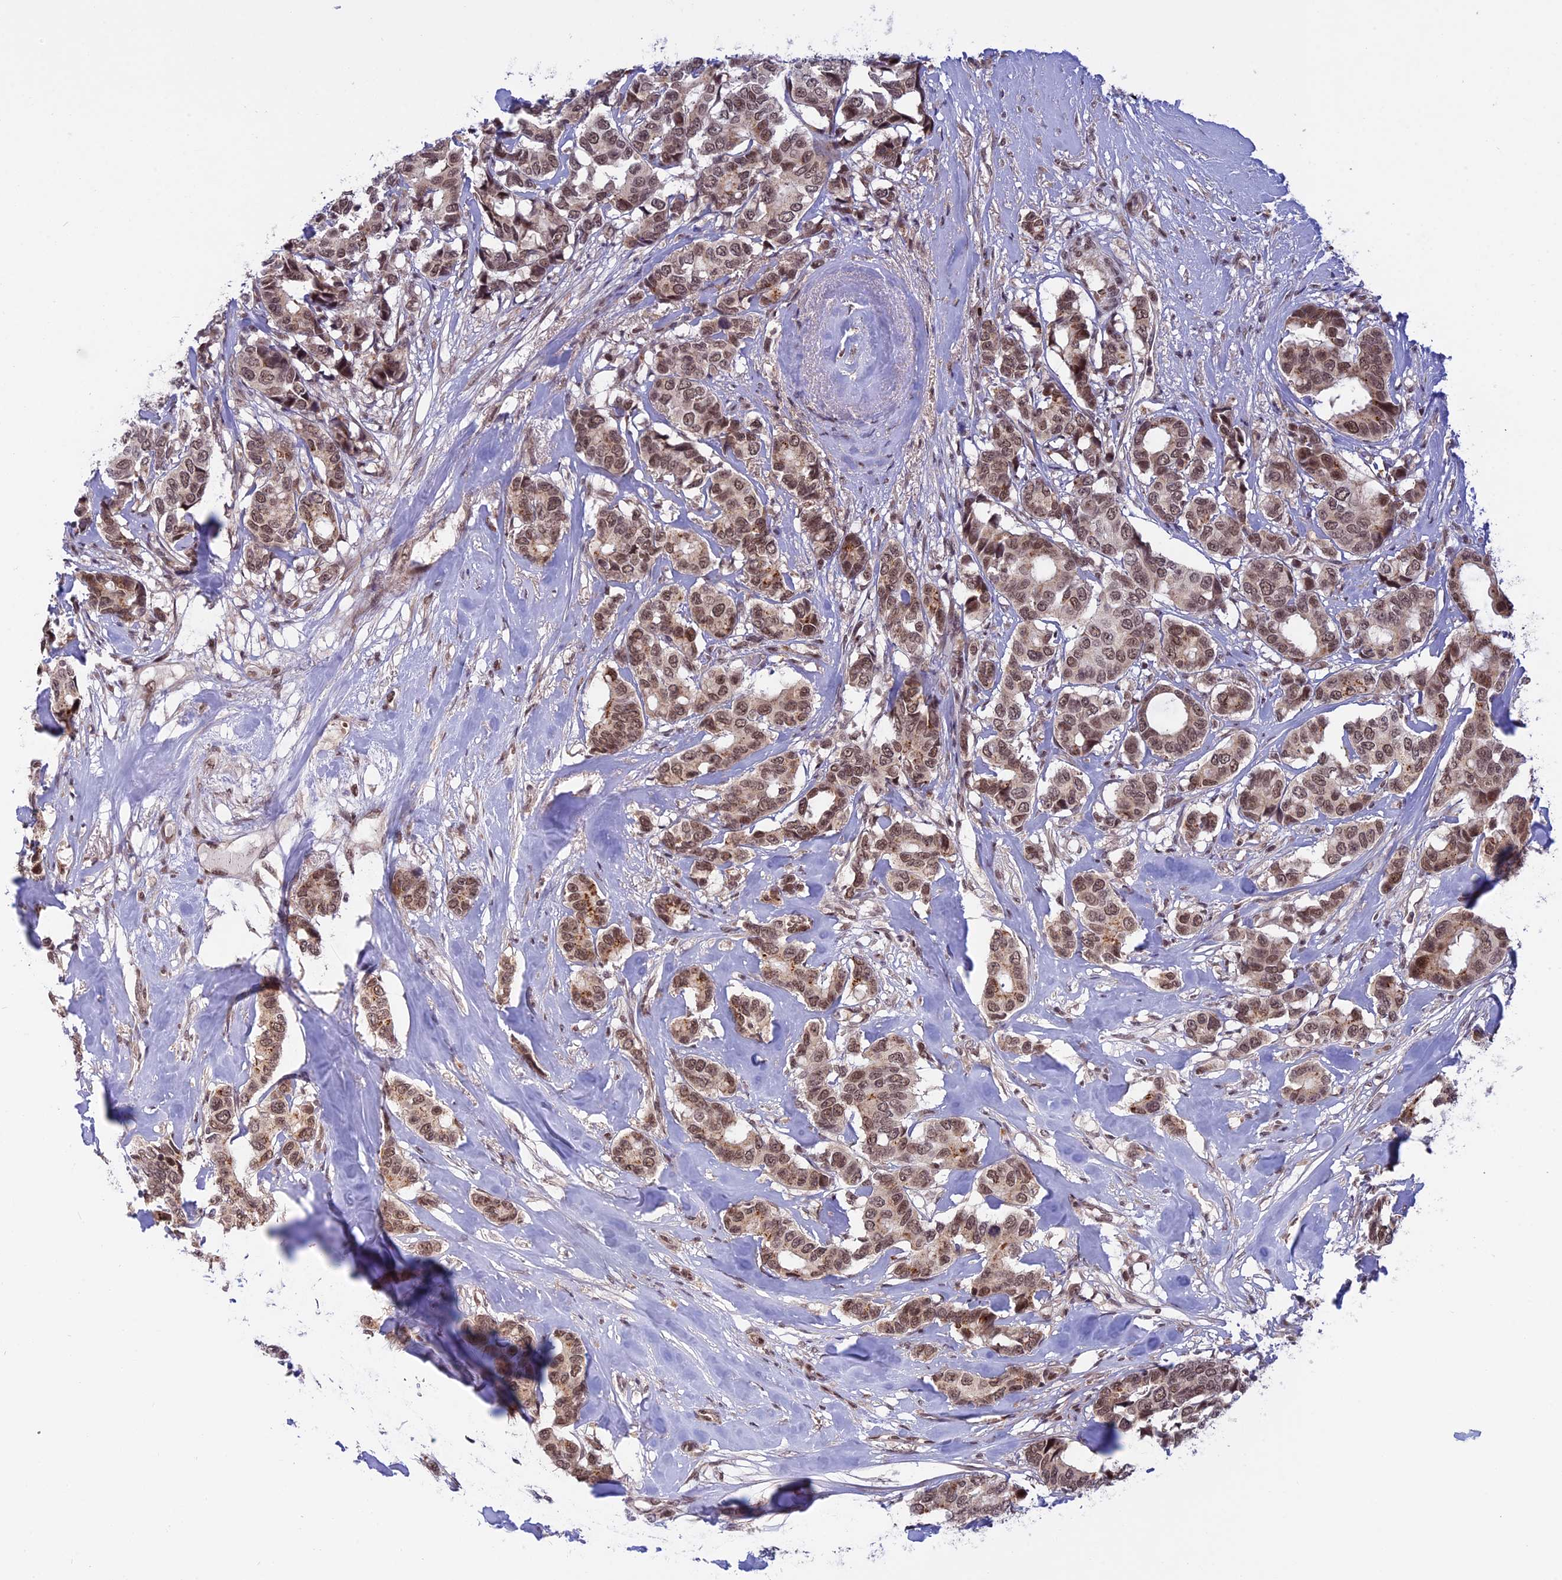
{"staining": {"intensity": "moderate", "quantity": ">75%", "location": "nuclear"}, "tissue": "breast cancer", "cell_type": "Tumor cells", "image_type": "cancer", "snomed": [{"axis": "morphology", "description": "Duct carcinoma"}, {"axis": "topography", "description": "Breast"}], "caption": "About >75% of tumor cells in breast cancer demonstrate moderate nuclear protein positivity as visualized by brown immunohistochemical staining.", "gene": "POLR2C", "patient": {"sex": "female", "age": 87}}